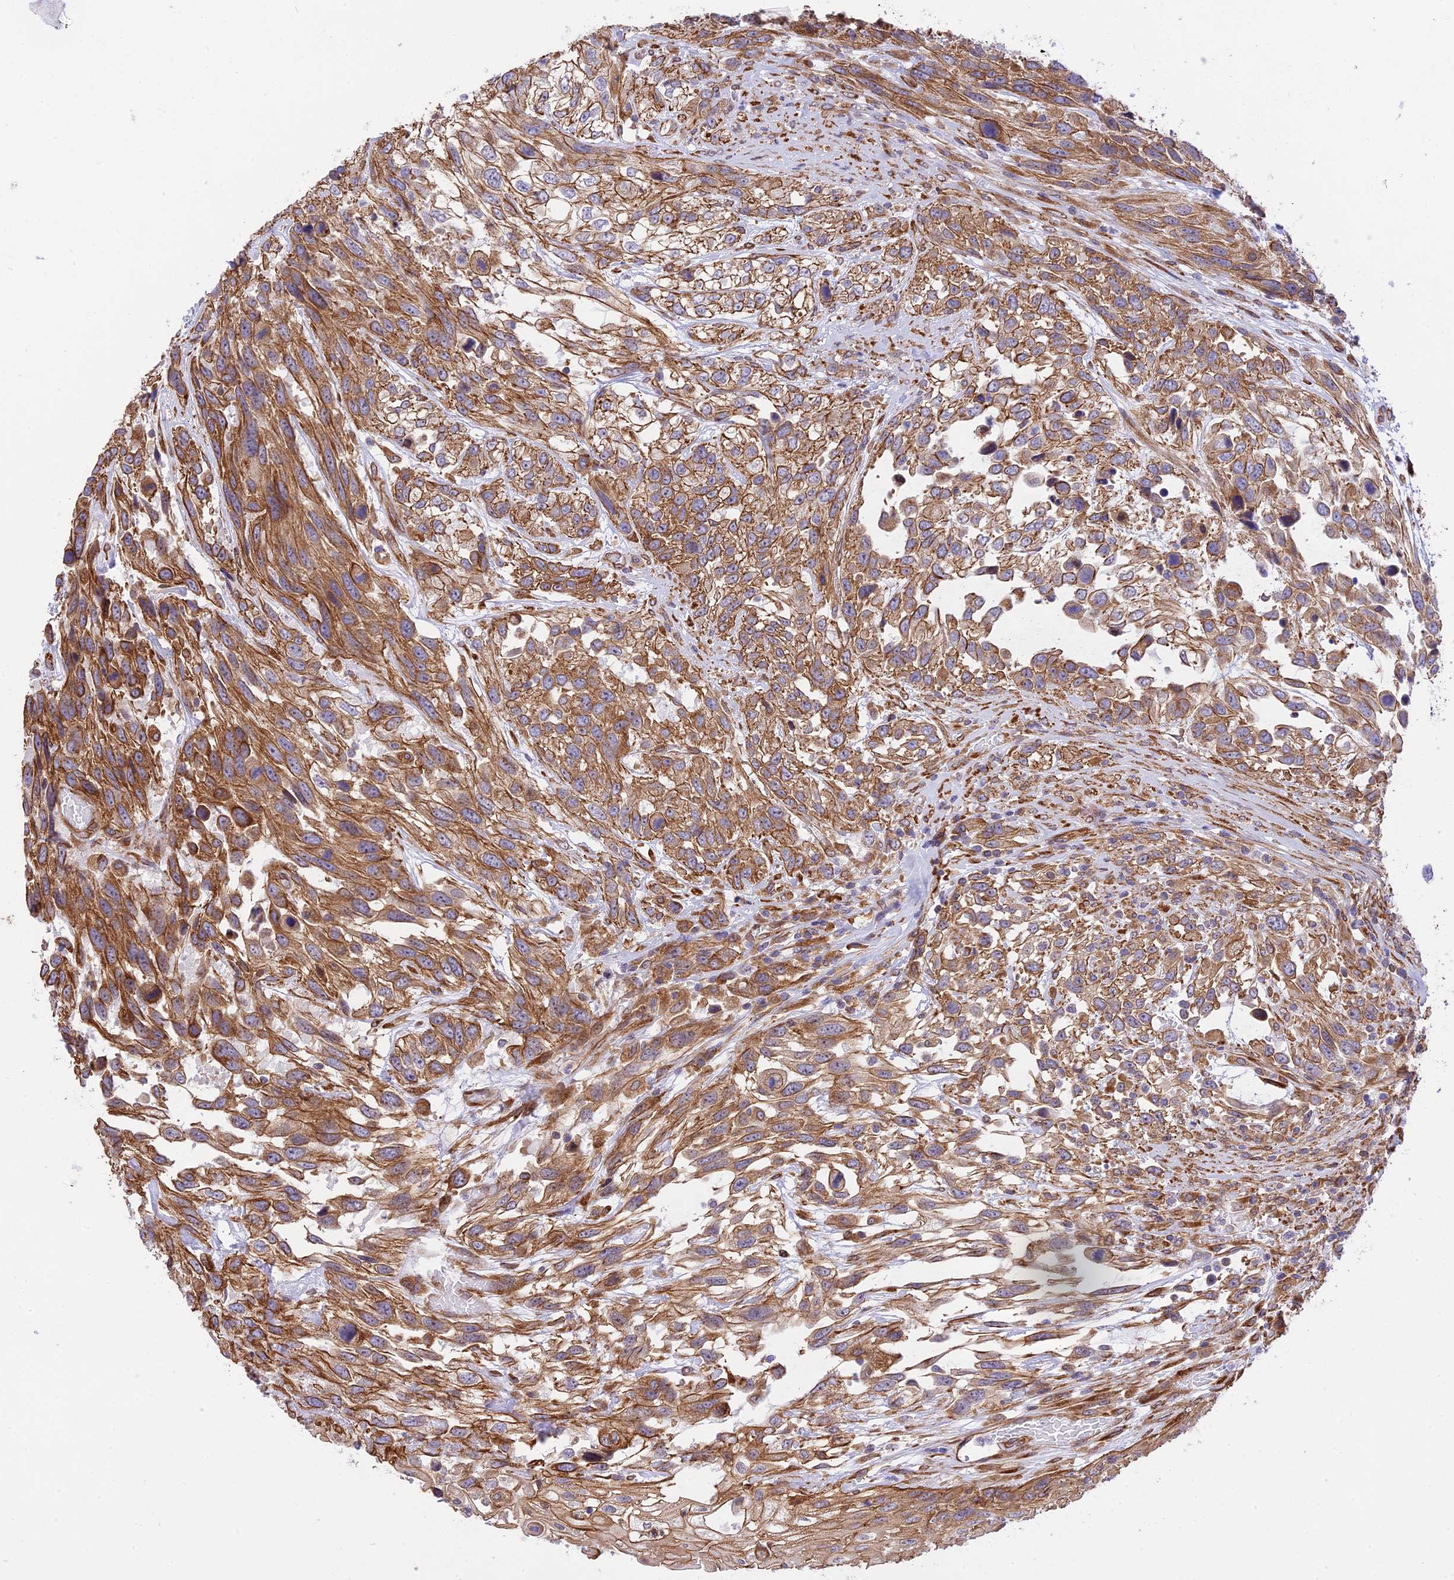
{"staining": {"intensity": "moderate", "quantity": ">75%", "location": "cytoplasmic/membranous"}, "tissue": "urothelial cancer", "cell_type": "Tumor cells", "image_type": "cancer", "snomed": [{"axis": "morphology", "description": "Urothelial carcinoma, High grade"}, {"axis": "topography", "description": "Urinary bladder"}], "caption": "Immunohistochemistry of human urothelial cancer demonstrates medium levels of moderate cytoplasmic/membranous expression in approximately >75% of tumor cells.", "gene": "EXOC3L4", "patient": {"sex": "female", "age": 70}}